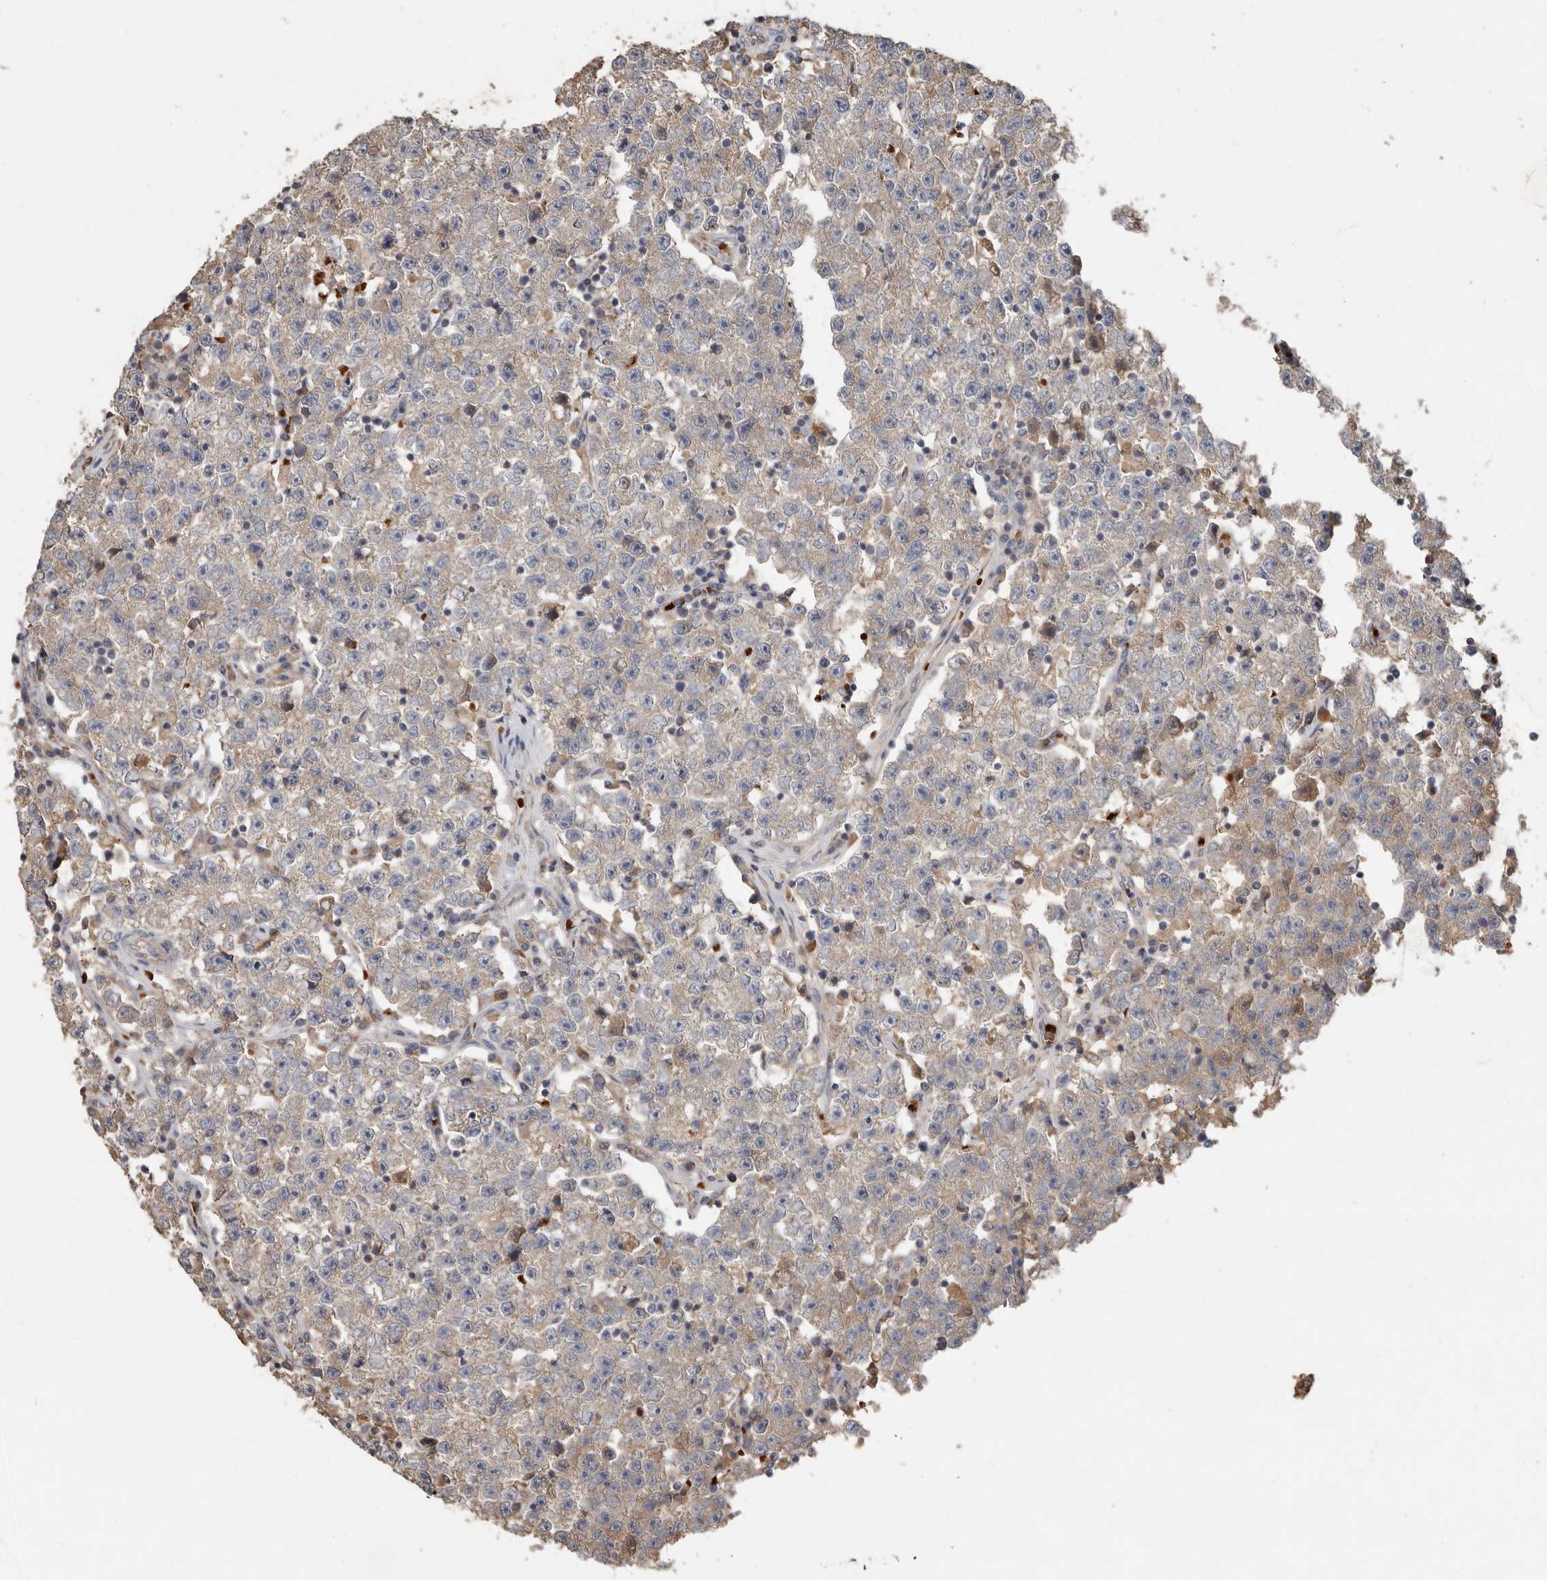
{"staining": {"intensity": "weak", "quantity": "25%-75%", "location": "cytoplasmic/membranous"}, "tissue": "testis cancer", "cell_type": "Tumor cells", "image_type": "cancer", "snomed": [{"axis": "morphology", "description": "Seminoma, NOS"}, {"axis": "topography", "description": "Testis"}], "caption": "Tumor cells display low levels of weak cytoplasmic/membranous expression in approximately 25%-75% of cells in human seminoma (testis).", "gene": "KIF26B", "patient": {"sex": "male", "age": 22}}